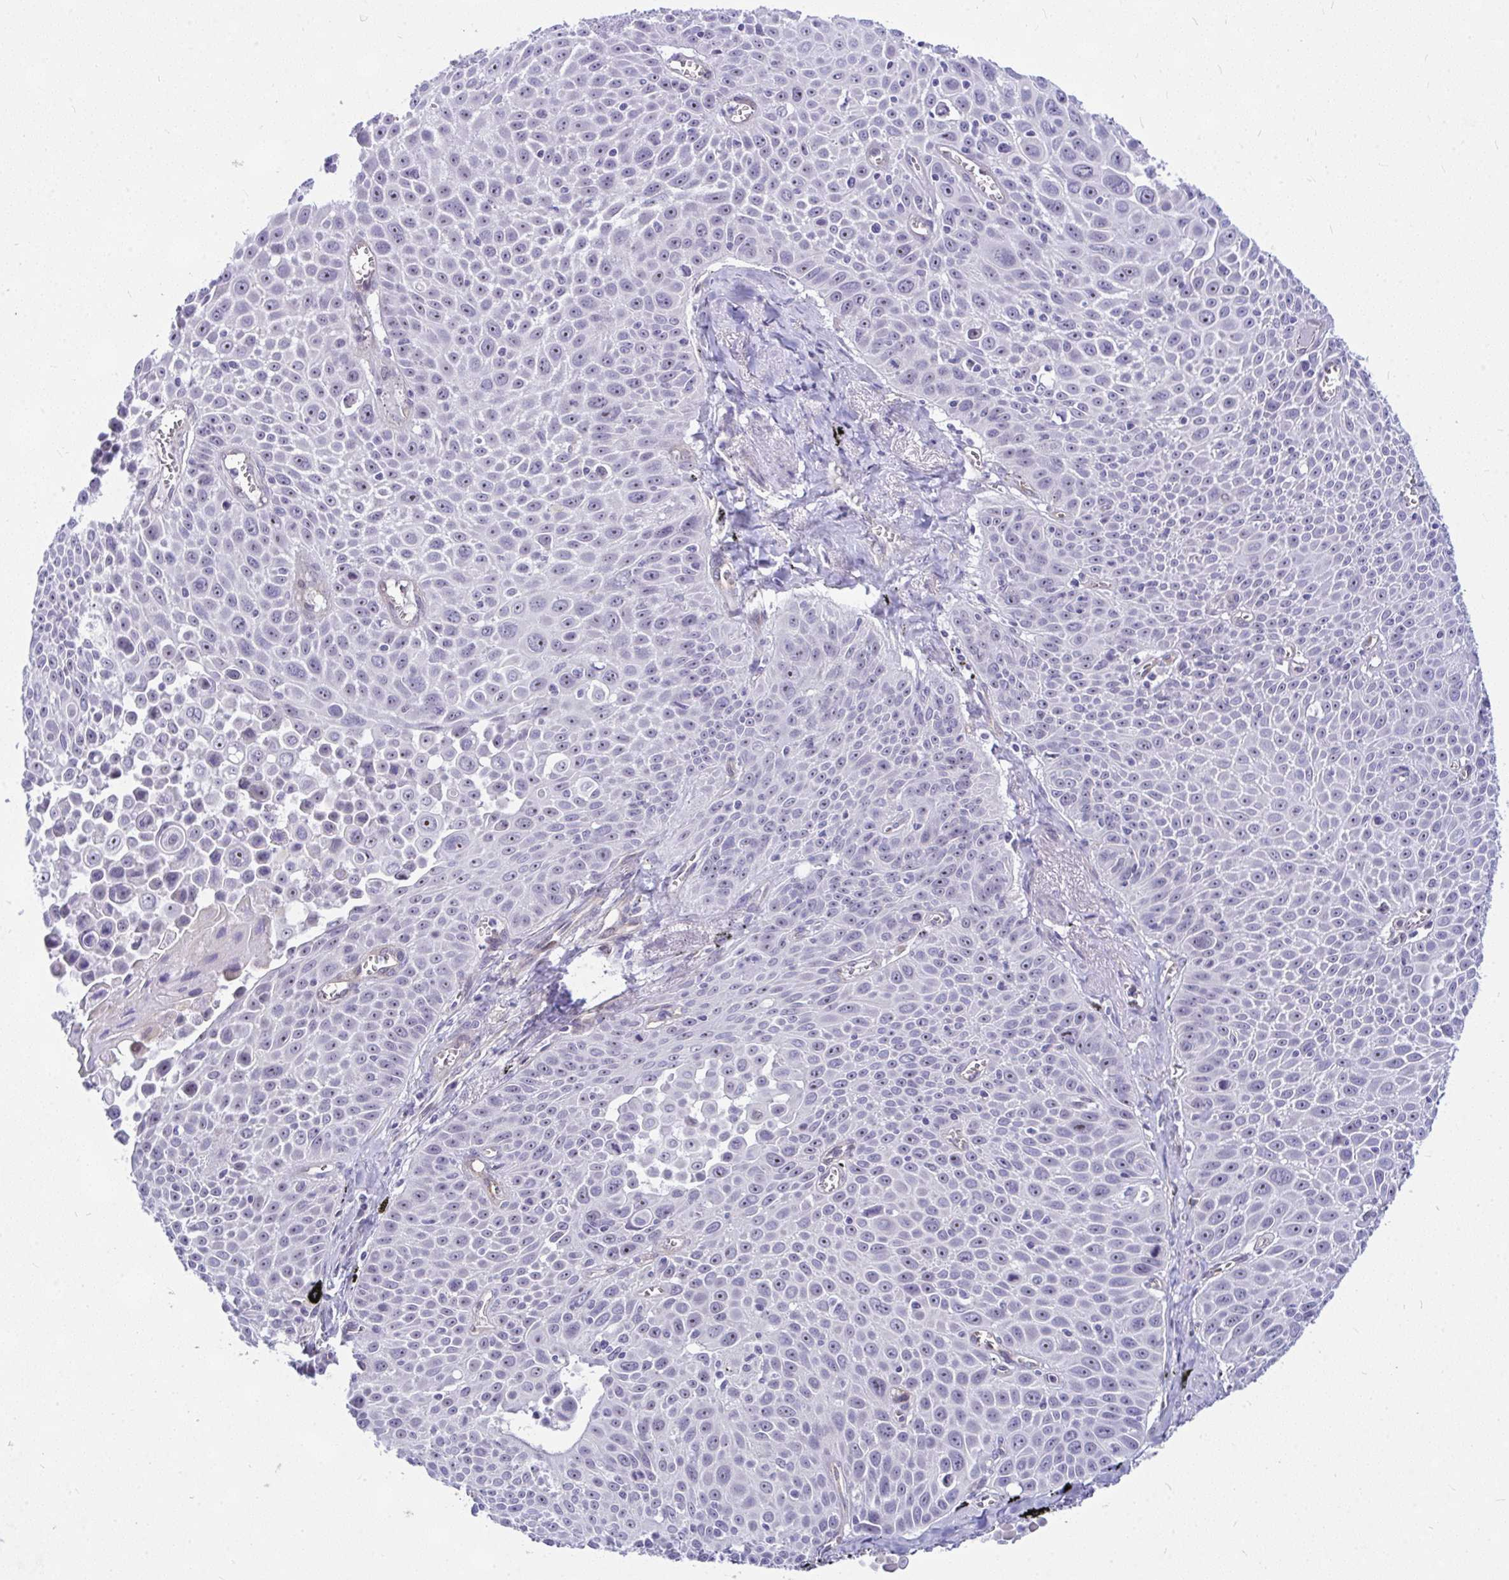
{"staining": {"intensity": "moderate", "quantity": "25%-75%", "location": "nuclear"}, "tissue": "lung cancer", "cell_type": "Tumor cells", "image_type": "cancer", "snomed": [{"axis": "morphology", "description": "Squamous cell carcinoma, NOS"}, {"axis": "morphology", "description": "Squamous cell carcinoma, metastatic, NOS"}, {"axis": "topography", "description": "Lymph node"}, {"axis": "topography", "description": "Lung"}], "caption": "Protein staining of lung cancer tissue shows moderate nuclear staining in approximately 25%-75% of tumor cells.", "gene": "NFXL1", "patient": {"sex": "female", "age": 62}}